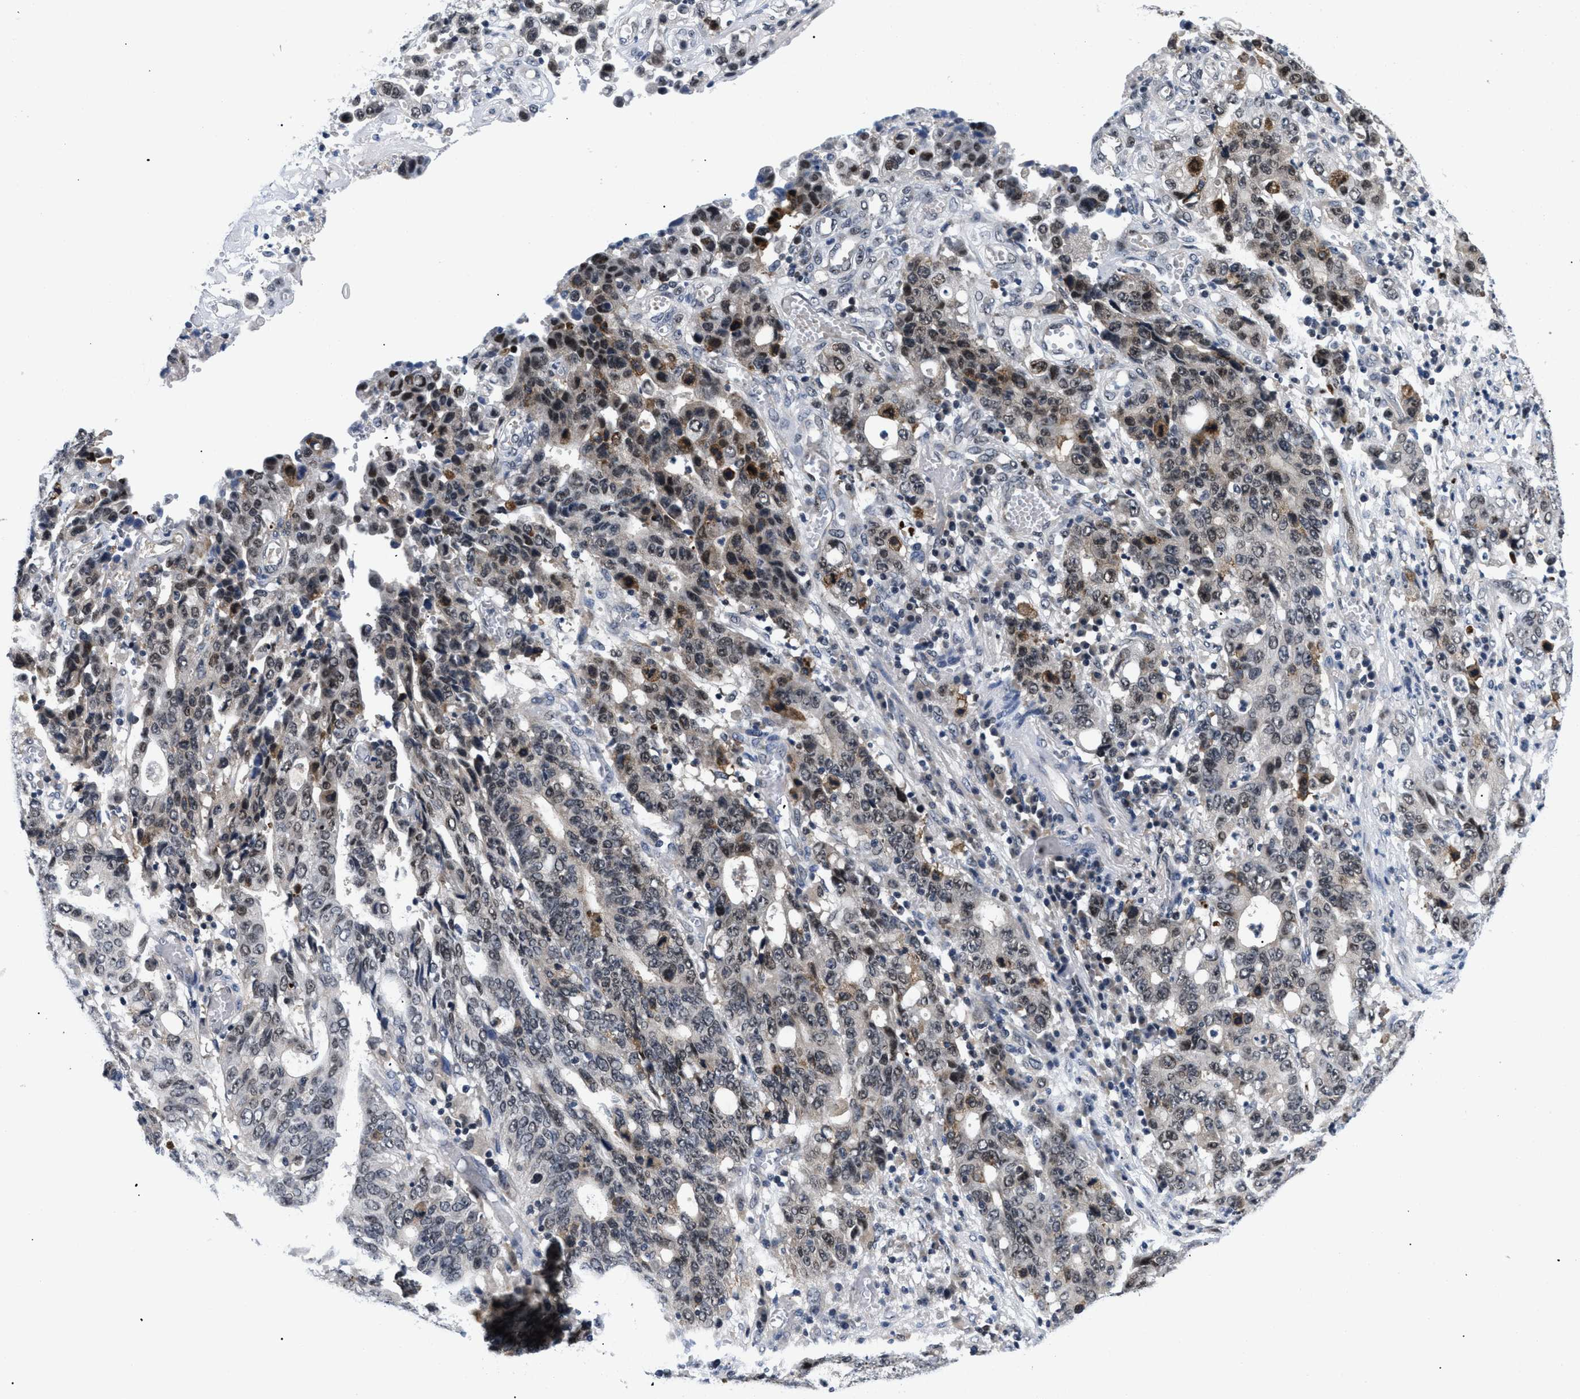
{"staining": {"intensity": "moderate", "quantity": "25%-75%", "location": "cytoplasmic/membranous,nuclear"}, "tissue": "stomach cancer", "cell_type": "Tumor cells", "image_type": "cancer", "snomed": [{"axis": "morphology", "description": "Adenocarcinoma, NOS"}, {"axis": "topography", "description": "Stomach, upper"}], "caption": "Immunohistochemical staining of adenocarcinoma (stomach) shows medium levels of moderate cytoplasmic/membranous and nuclear protein staining in about 25%-75% of tumor cells.", "gene": "PITHD1", "patient": {"sex": "male", "age": 69}}